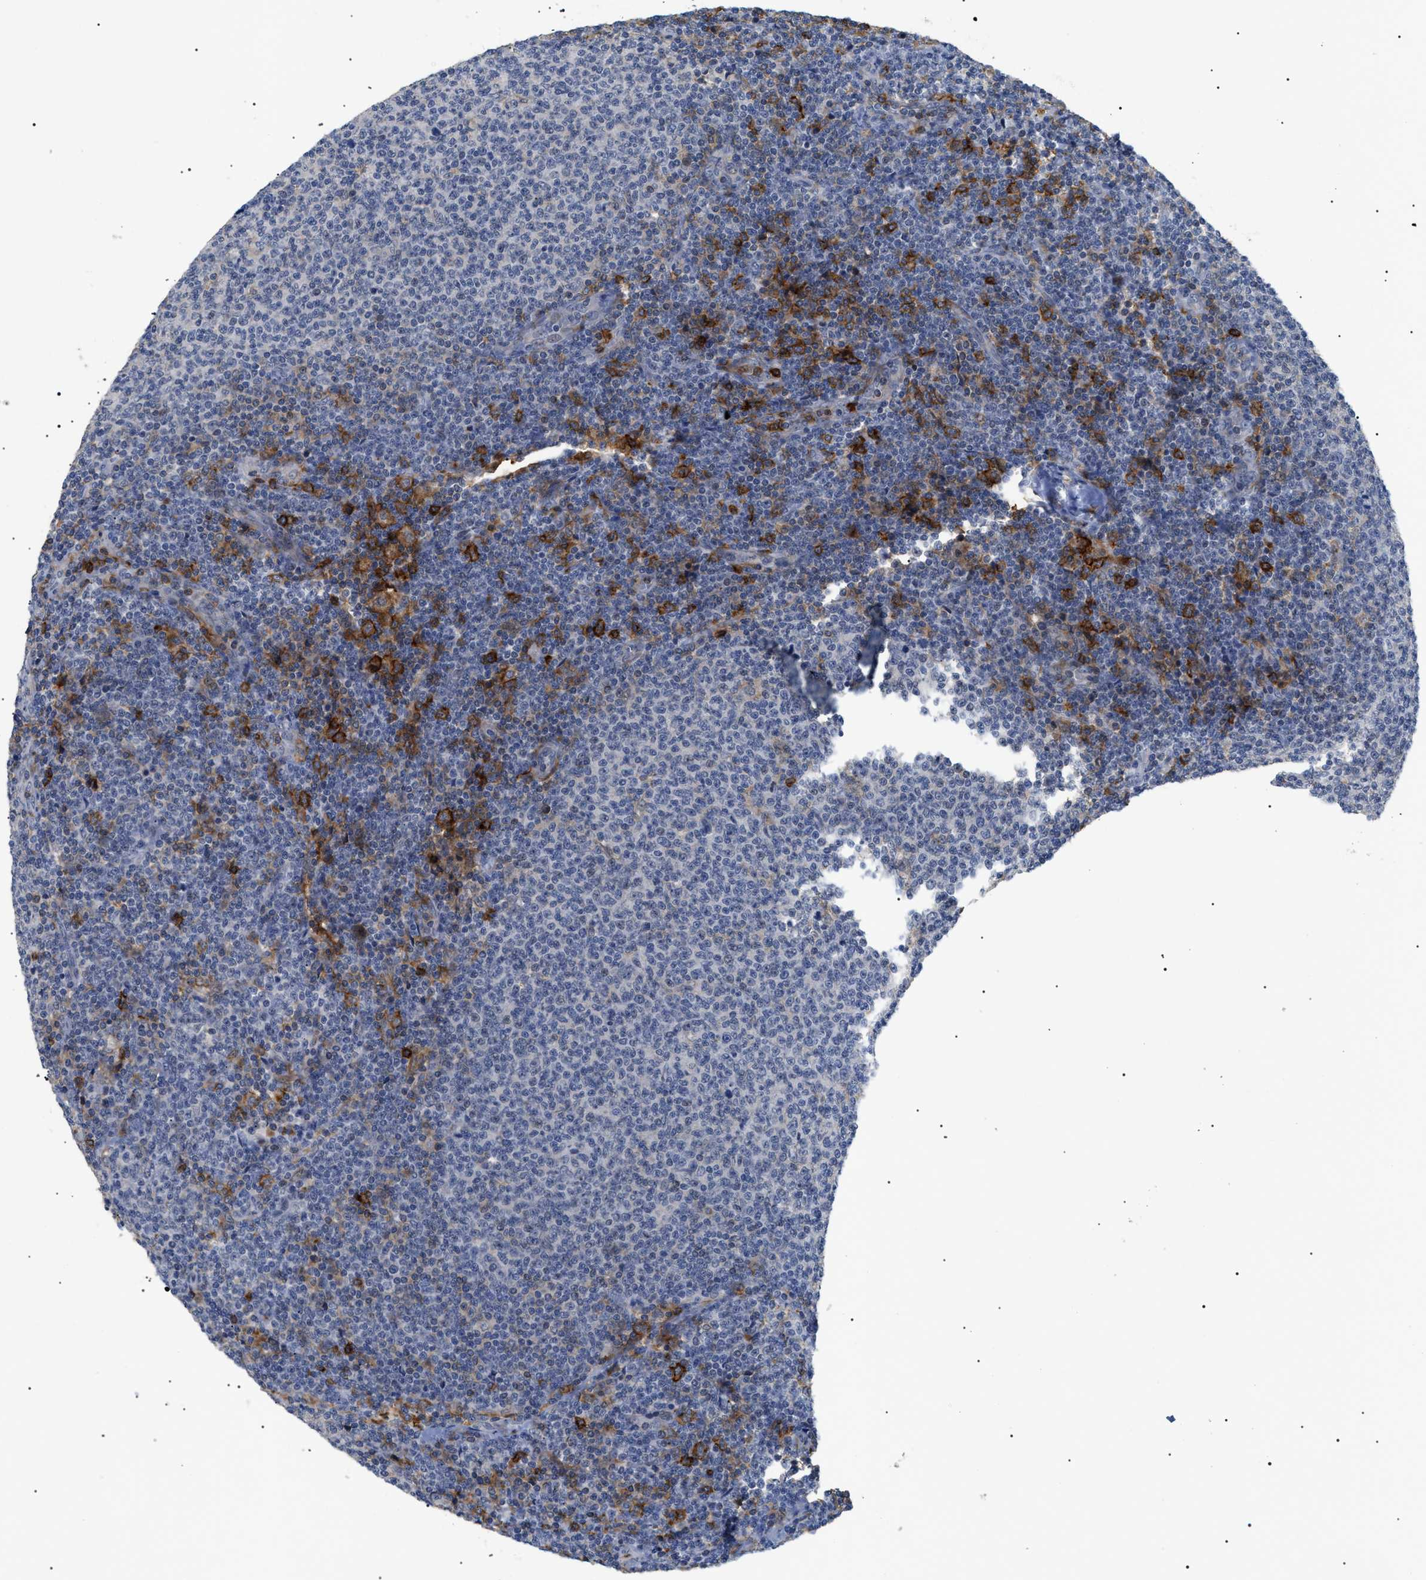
{"staining": {"intensity": "weak", "quantity": "<25%", "location": "cytoplasmic/membranous"}, "tissue": "lymphoma", "cell_type": "Tumor cells", "image_type": "cancer", "snomed": [{"axis": "morphology", "description": "Malignant lymphoma, non-Hodgkin's type, Low grade"}, {"axis": "topography", "description": "Lymph node"}], "caption": "Micrograph shows no significant protein staining in tumor cells of malignant lymphoma, non-Hodgkin's type (low-grade).", "gene": "CD300A", "patient": {"sex": "male", "age": 66}}